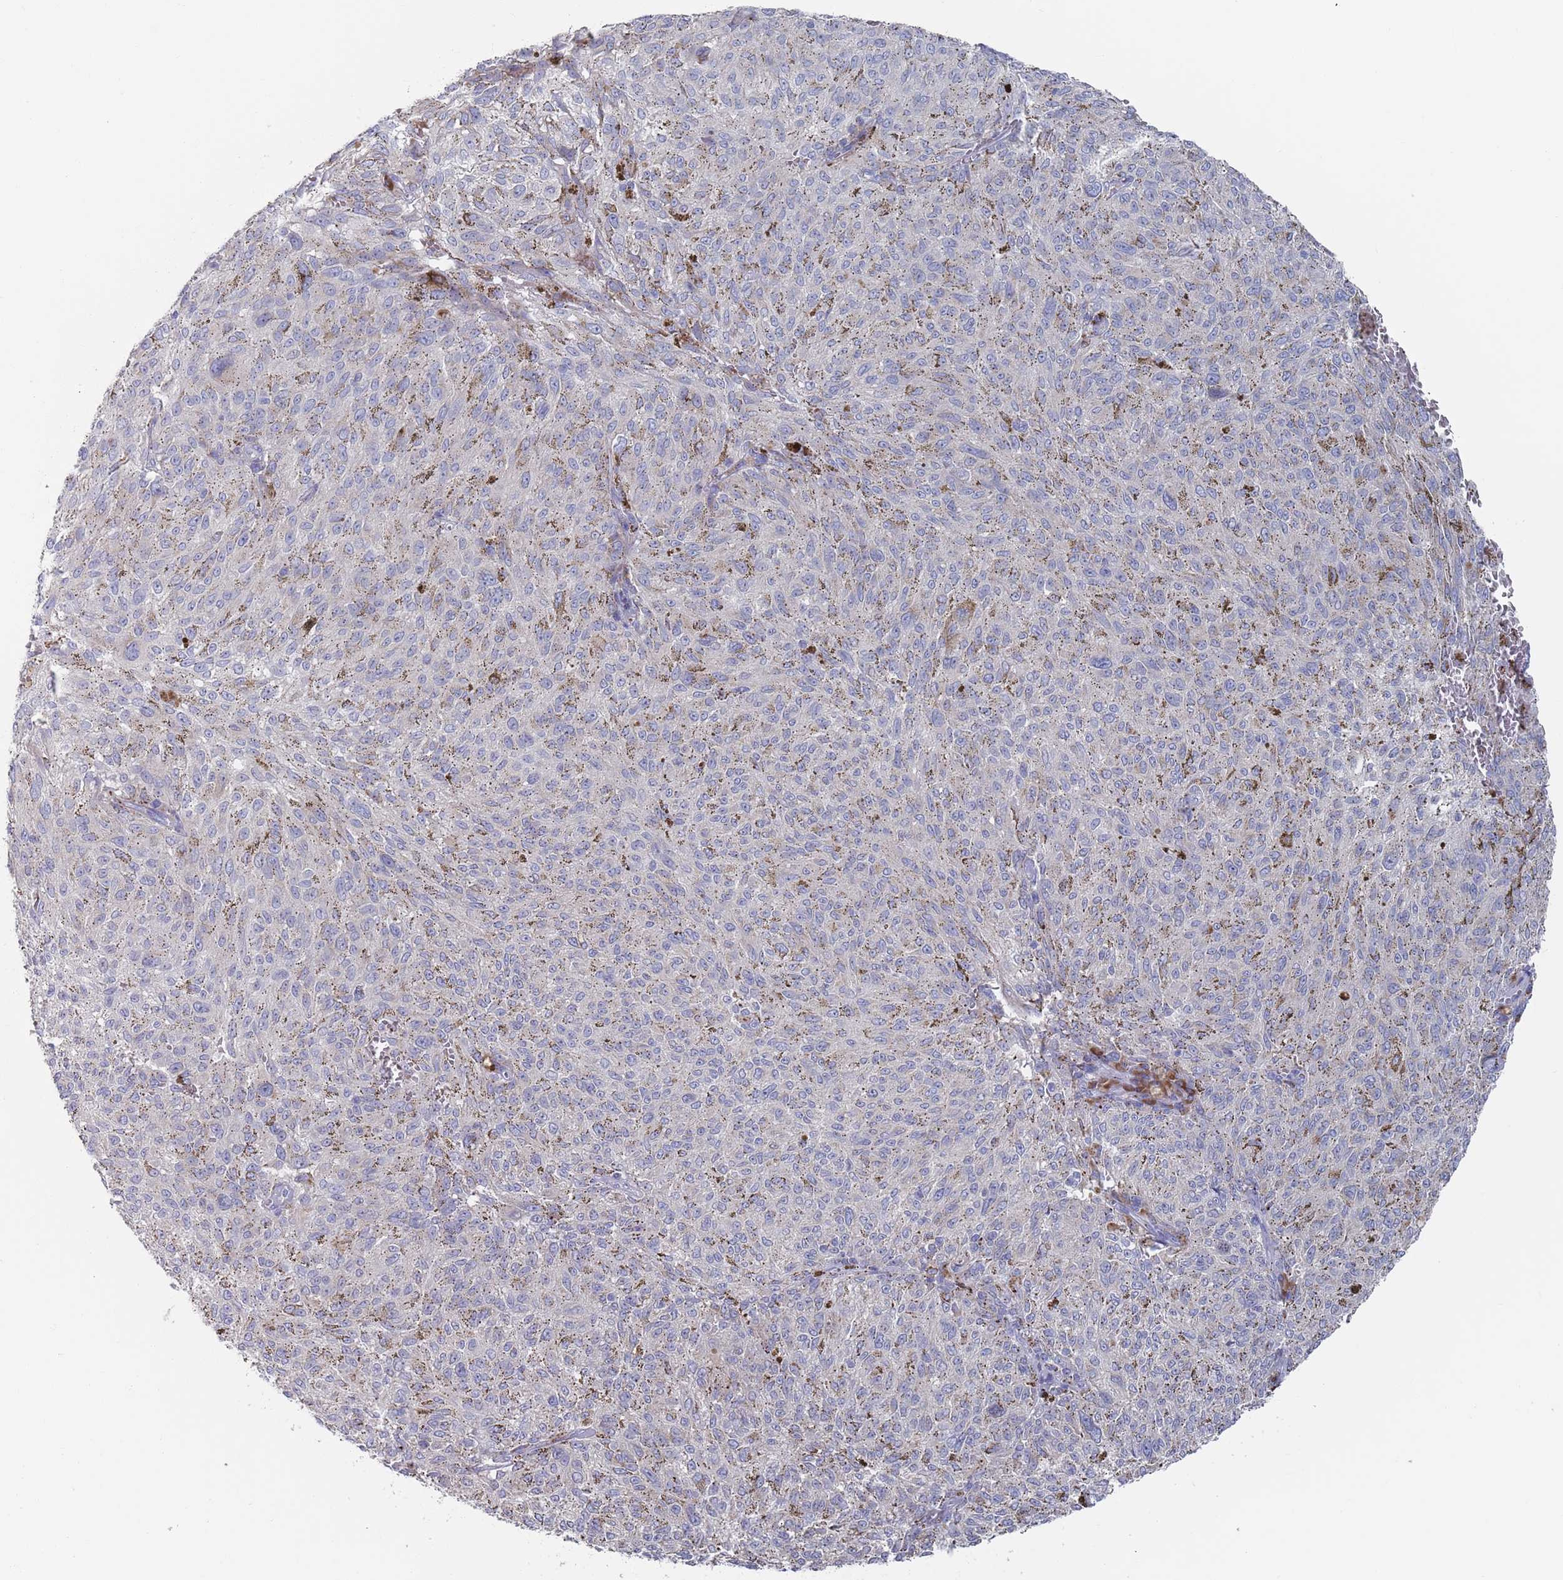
{"staining": {"intensity": "negative", "quantity": "none", "location": "none"}, "tissue": "melanoma", "cell_type": "Tumor cells", "image_type": "cancer", "snomed": [{"axis": "morphology", "description": "Malignant melanoma, NOS"}, {"axis": "topography", "description": "Skin"}], "caption": "There is no significant positivity in tumor cells of melanoma.", "gene": "MAT1A", "patient": {"sex": "female", "age": 72}}